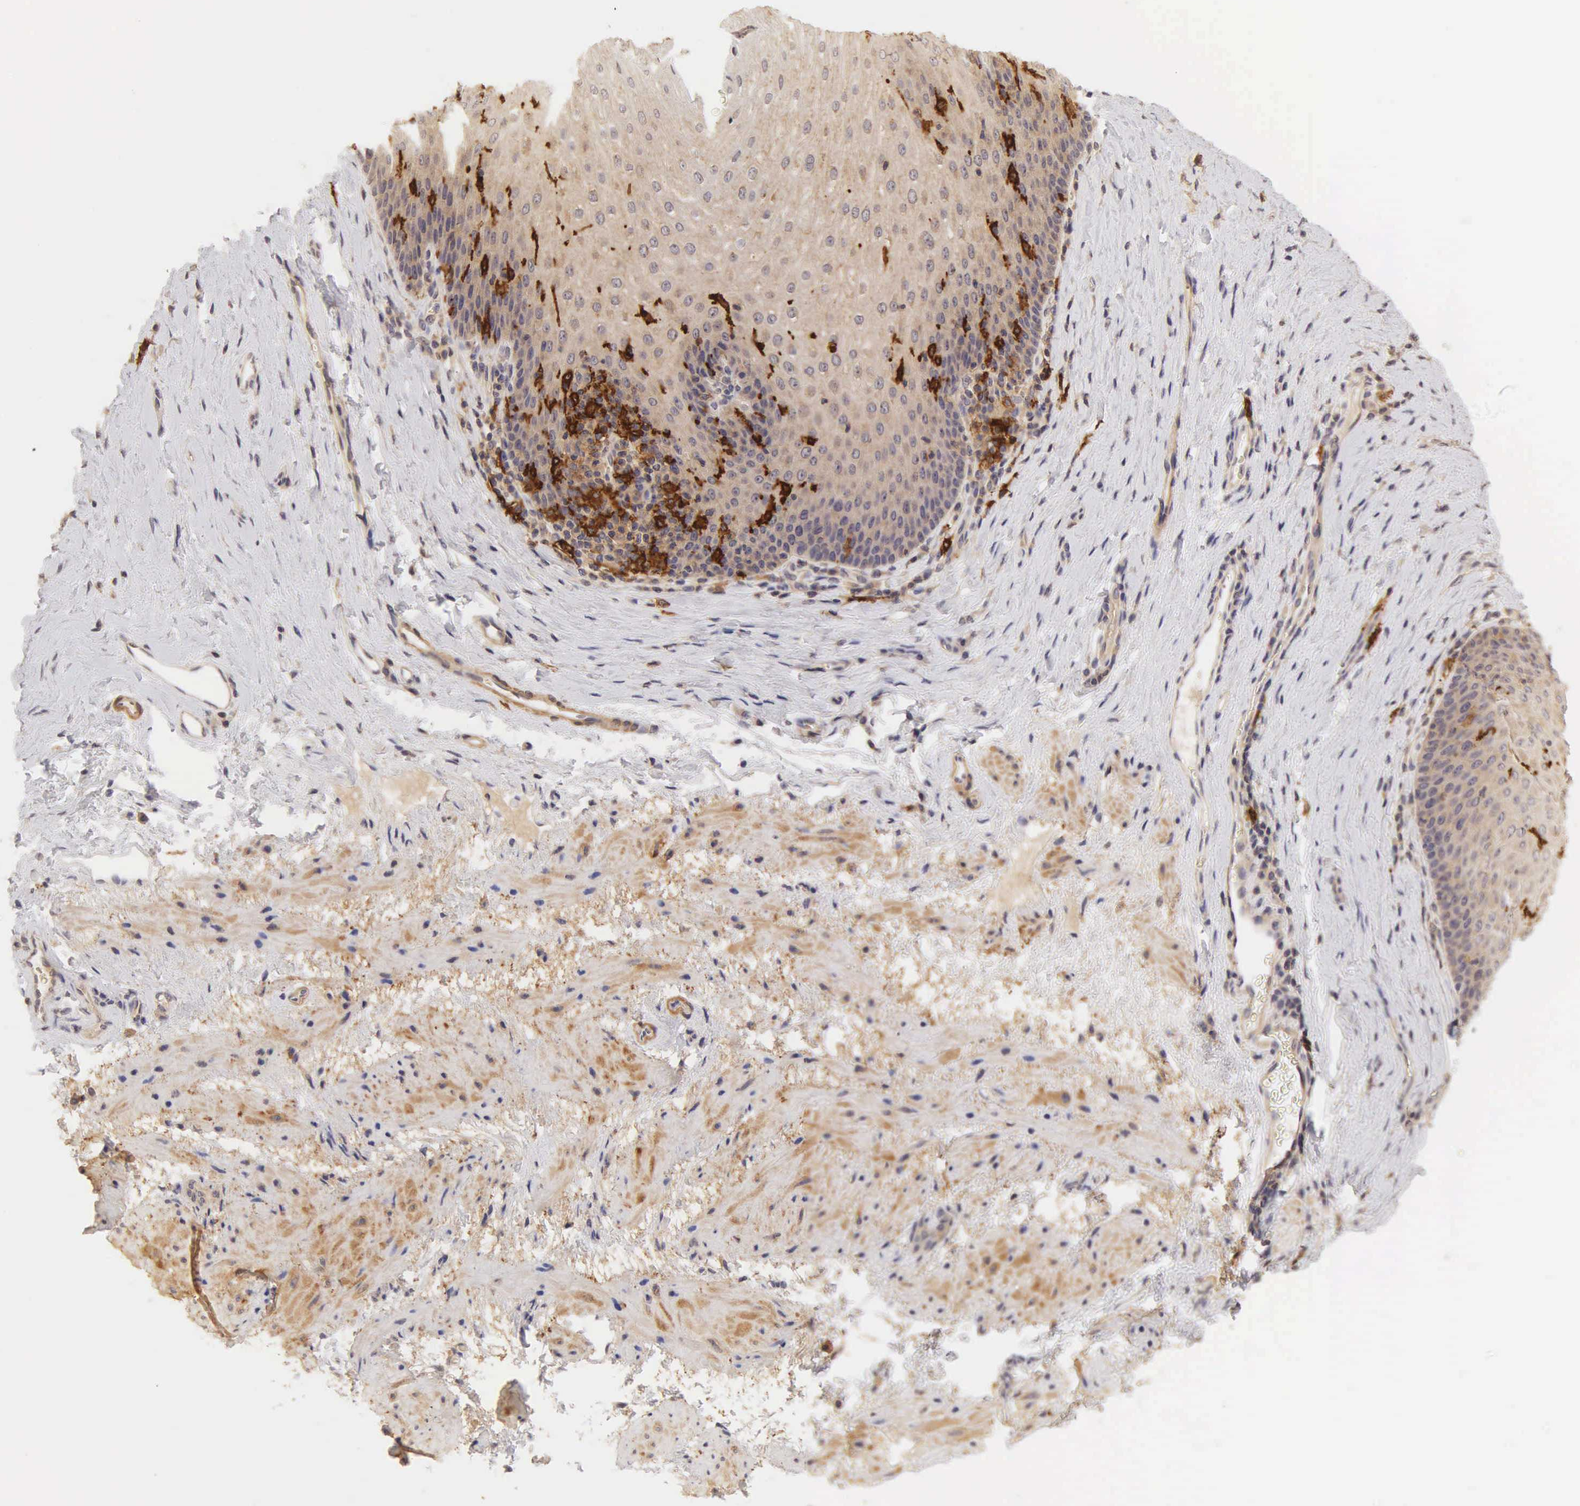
{"staining": {"intensity": "weak", "quantity": "<25%", "location": "cytoplasmic/membranous"}, "tissue": "esophagus", "cell_type": "Squamous epithelial cells", "image_type": "normal", "snomed": [{"axis": "morphology", "description": "Normal tissue, NOS"}, {"axis": "topography", "description": "Esophagus"}], "caption": "The micrograph demonstrates no staining of squamous epithelial cells in normal esophagus. Brightfield microscopy of immunohistochemistry (IHC) stained with DAB (3,3'-diaminobenzidine) (brown) and hematoxylin (blue), captured at high magnification.", "gene": "CD1A", "patient": {"sex": "female", "age": 61}}